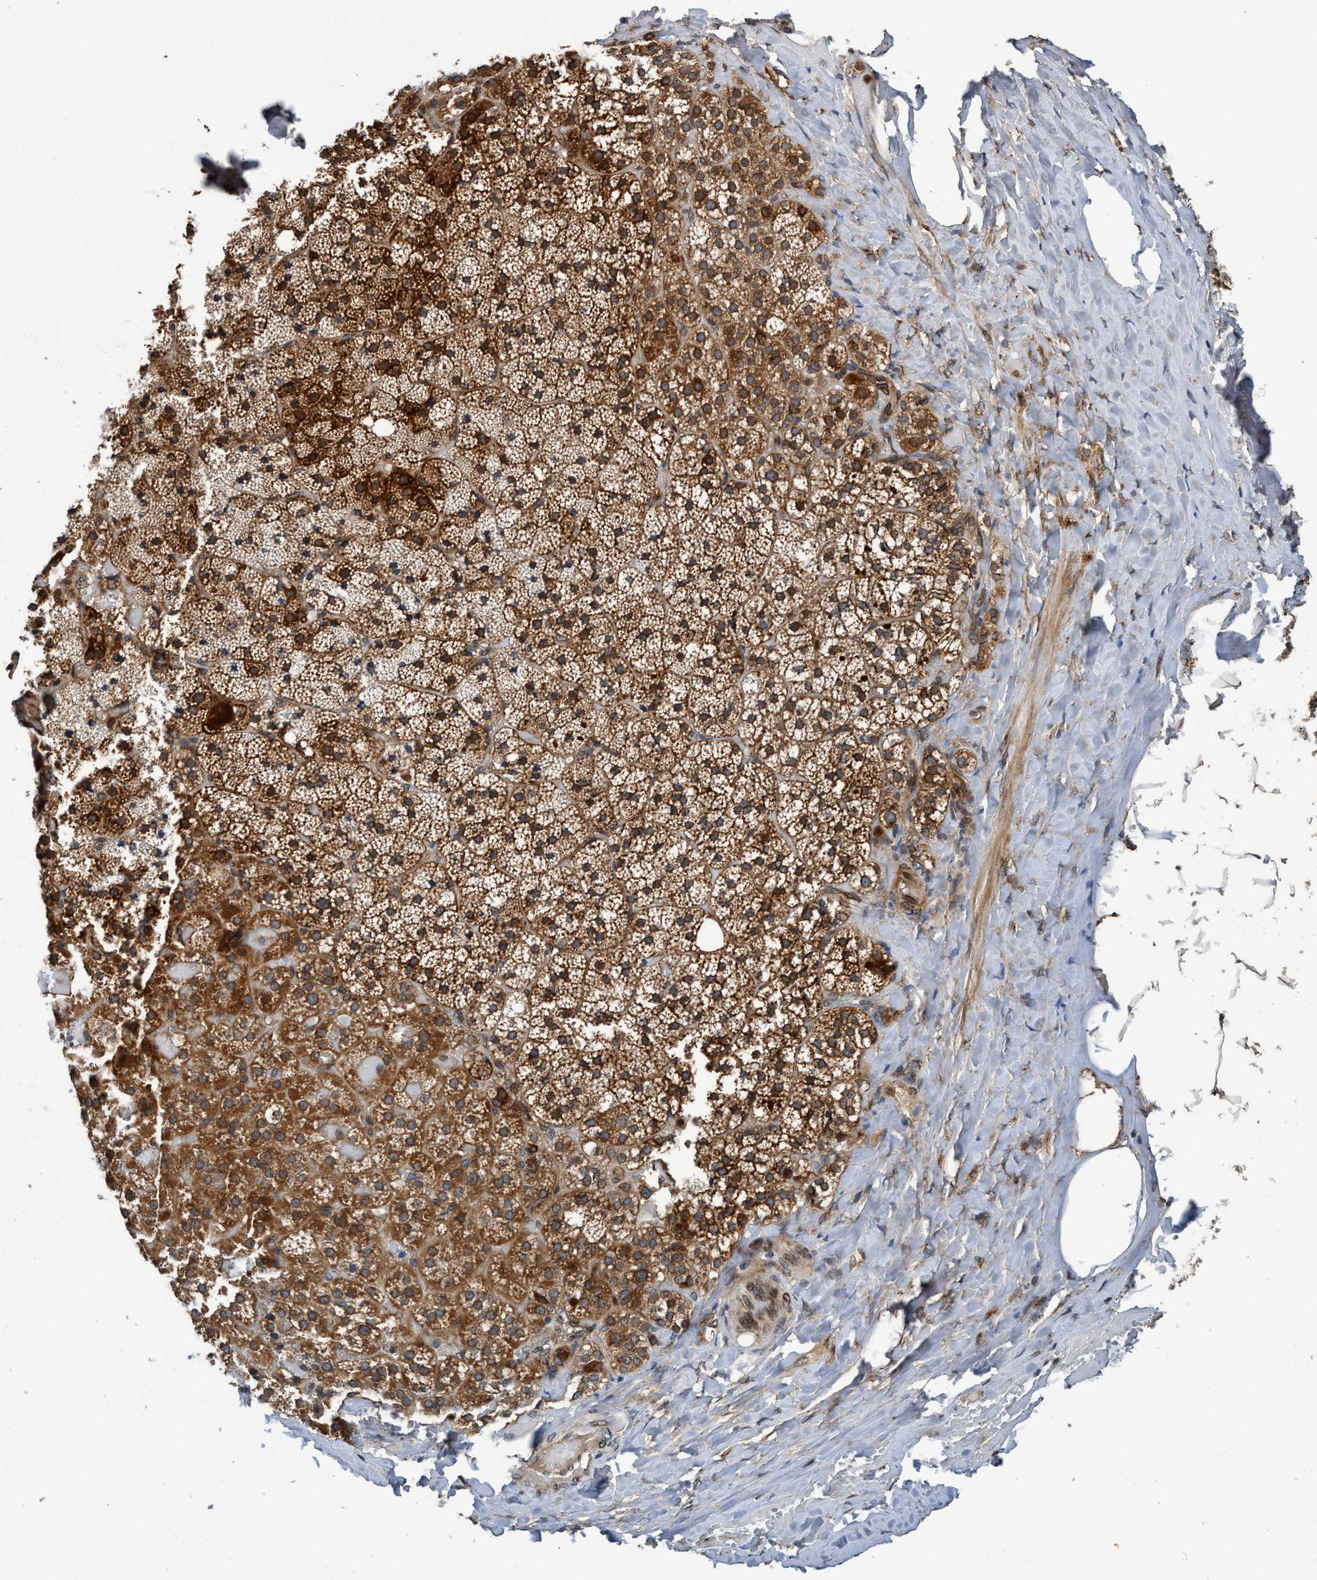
{"staining": {"intensity": "strong", "quantity": ">75%", "location": "cytoplasmic/membranous"}, "tissue": "adrenal gland", "cell_type": "Glandular cells", "image_type": "normal", "snomed": [{"axis": "morphology", "description": "Normal tissue, NOS"}, {"axis": "topography", "description": "Adrenal gland"}], "caption": "Immunohistochemical staining of unremarkable human adrenal gland exhibits >75% levels of strong cytoplasmic/membranous protein expression in about >75% of glandular cells.", "gene": "MACC1", "patient": {"sex": "female", "age": 59}}